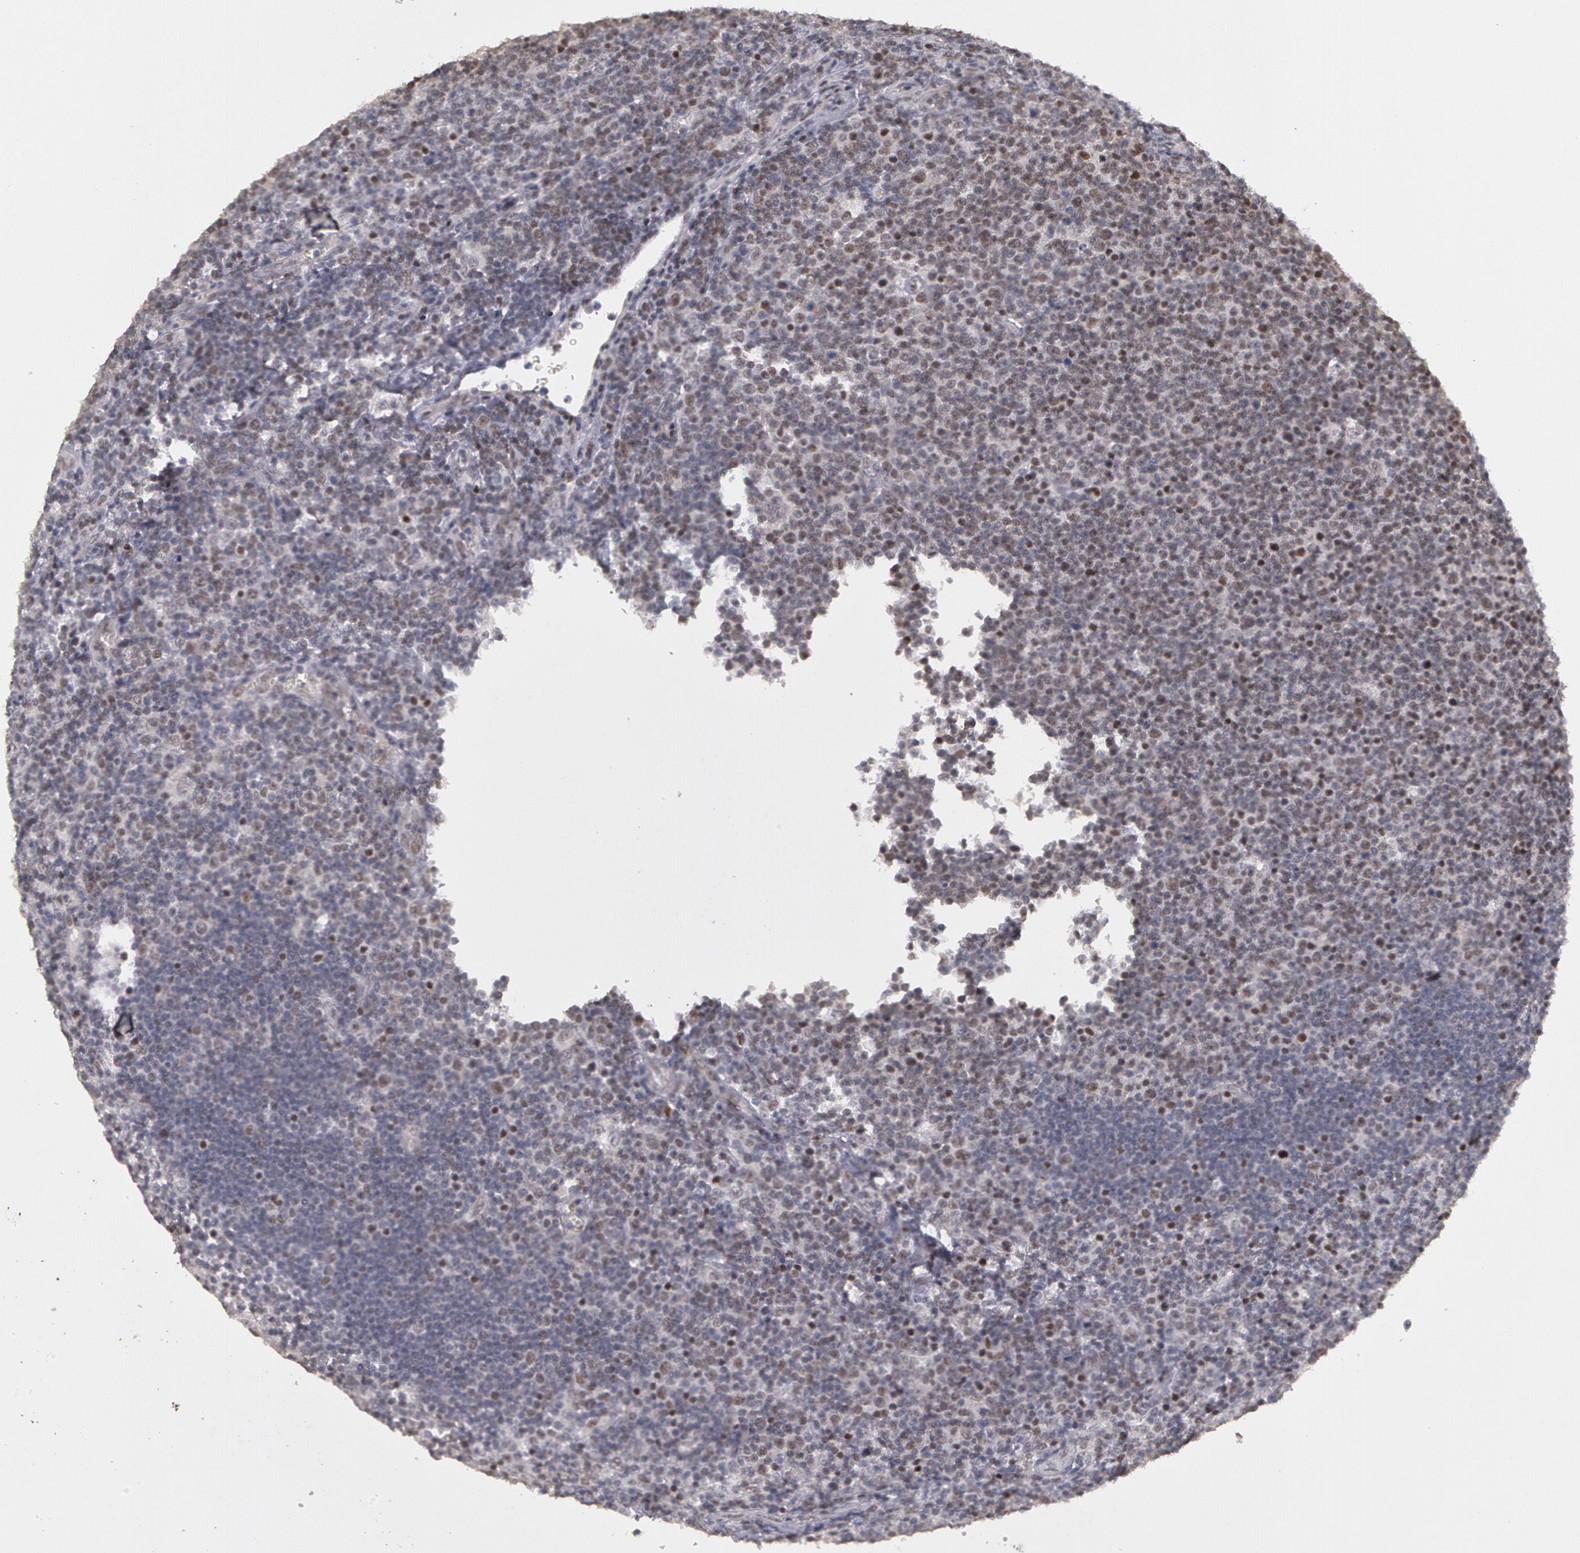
{"staining": {"intensity": "negative", "quantity": "none", "location": "none"}, "tissue": "lymphoma", "cell_type": "Tumor cells", "image_type": "cancer", "snomed": [{"axis": "morphology", "description": "Malignant lymphoma, non-Hodgkin's type, Low grade"}, {"axis": "topography", "description": "Lymph node"}], "caption": "Protein analysis of lymphoma exhibits no significant staining in tumor cells. Nuclei are stained in blue.", "gene": "PRICKLE1", "patient": {"sex": "male", "age": 74}}